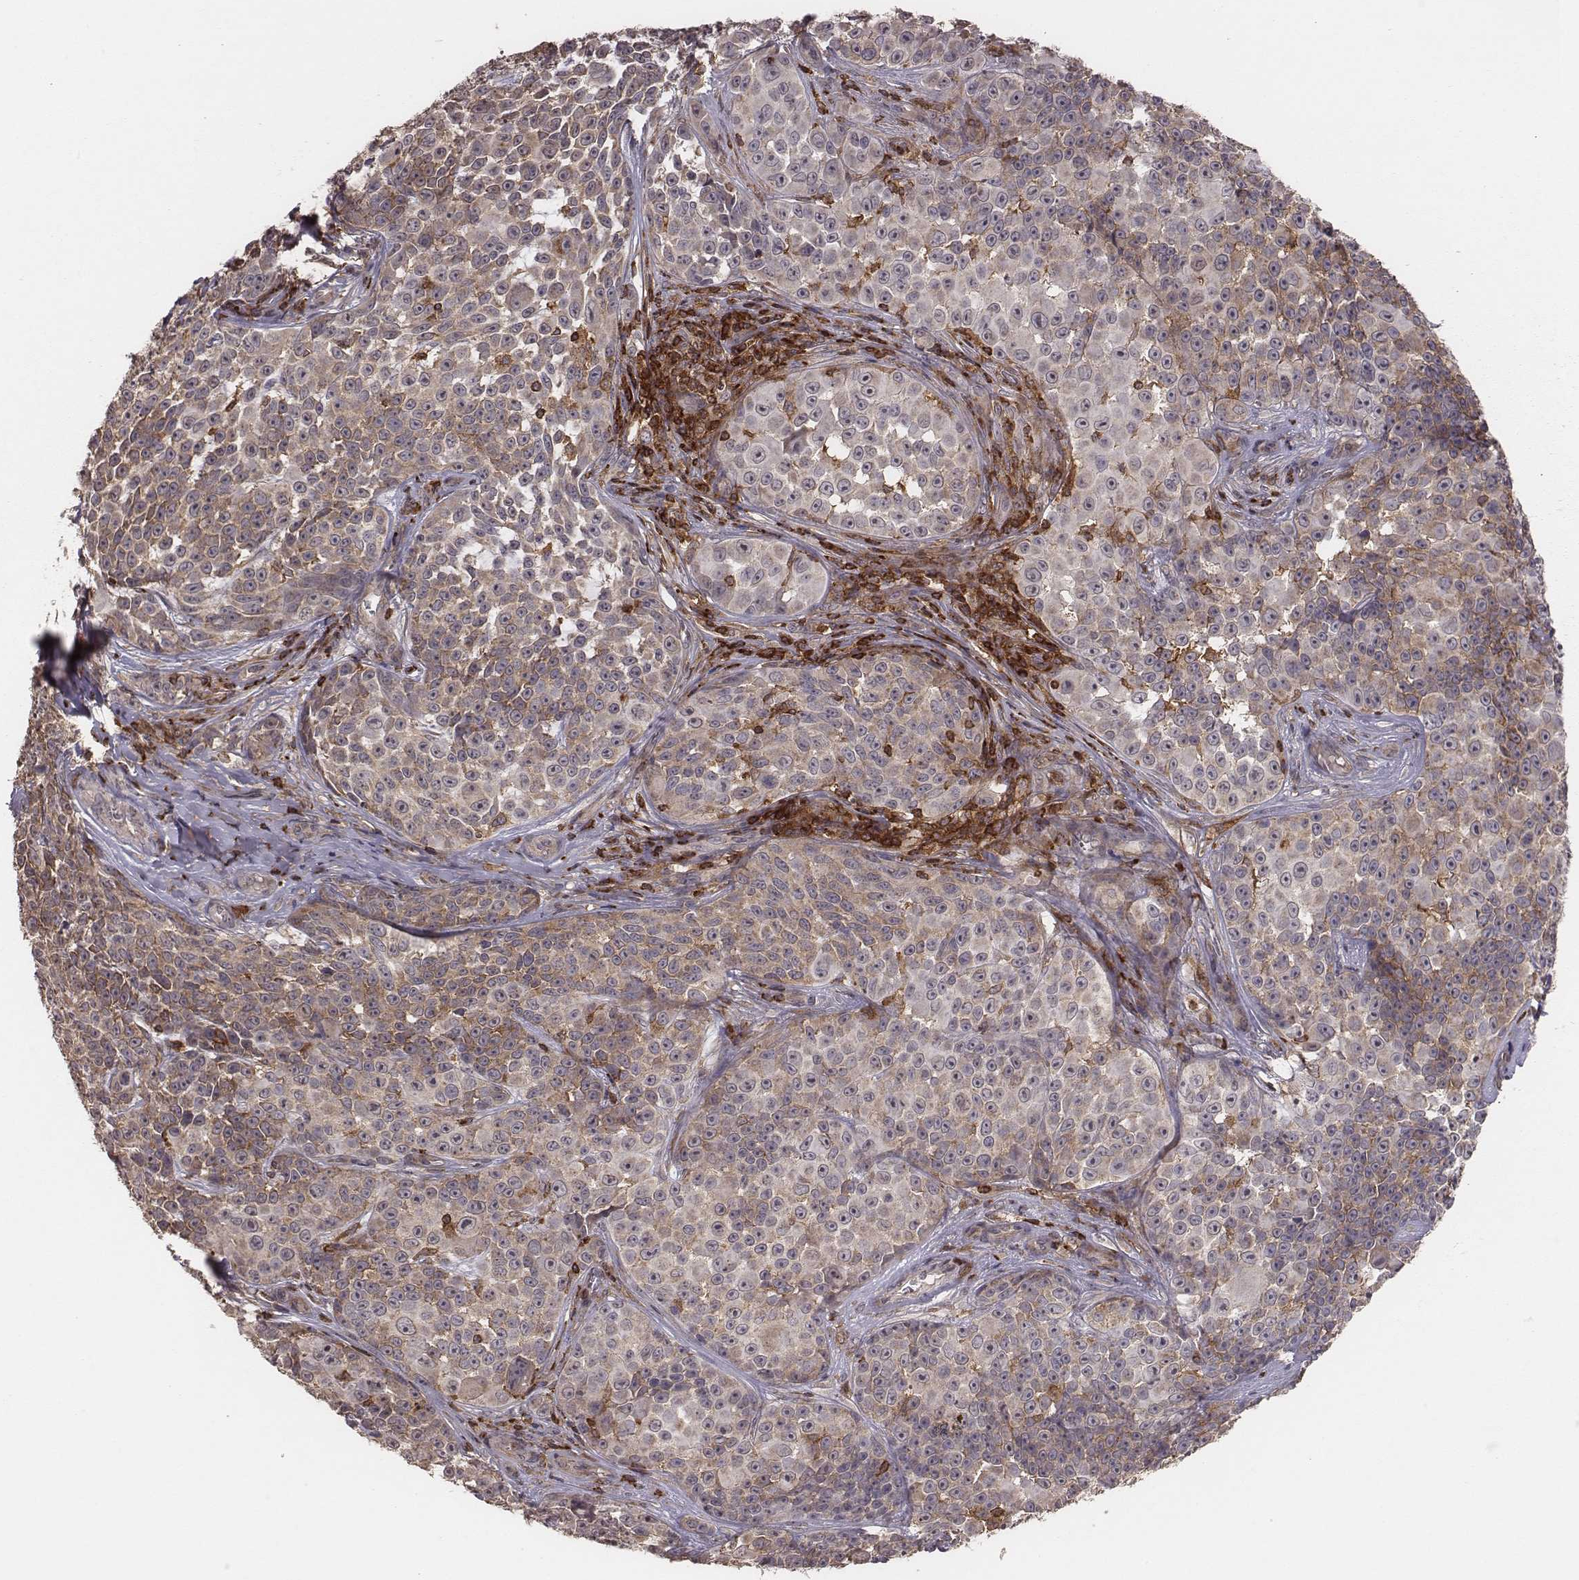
{"staining": {"intensity": "moderate", "quantity": "25%-75%", "location": "cytoplasmic/membranous"}, "tissue": "melanoma", "cell_type": "Tumor cells", "image_type": "cancer", "snomed": [{"axis": "morphology", "description": "Malignant melanoma, NOS"}, {"axis": "topography", "description": "Skin"}], "caption": "Protein analysis of melanoma tissue demonstrates moderate cytoplasmic/membranous staining in approximately 25%-75% of tumor cells.", "gene": "PILRA", "patient": {"sex": "female", "age": 88}}